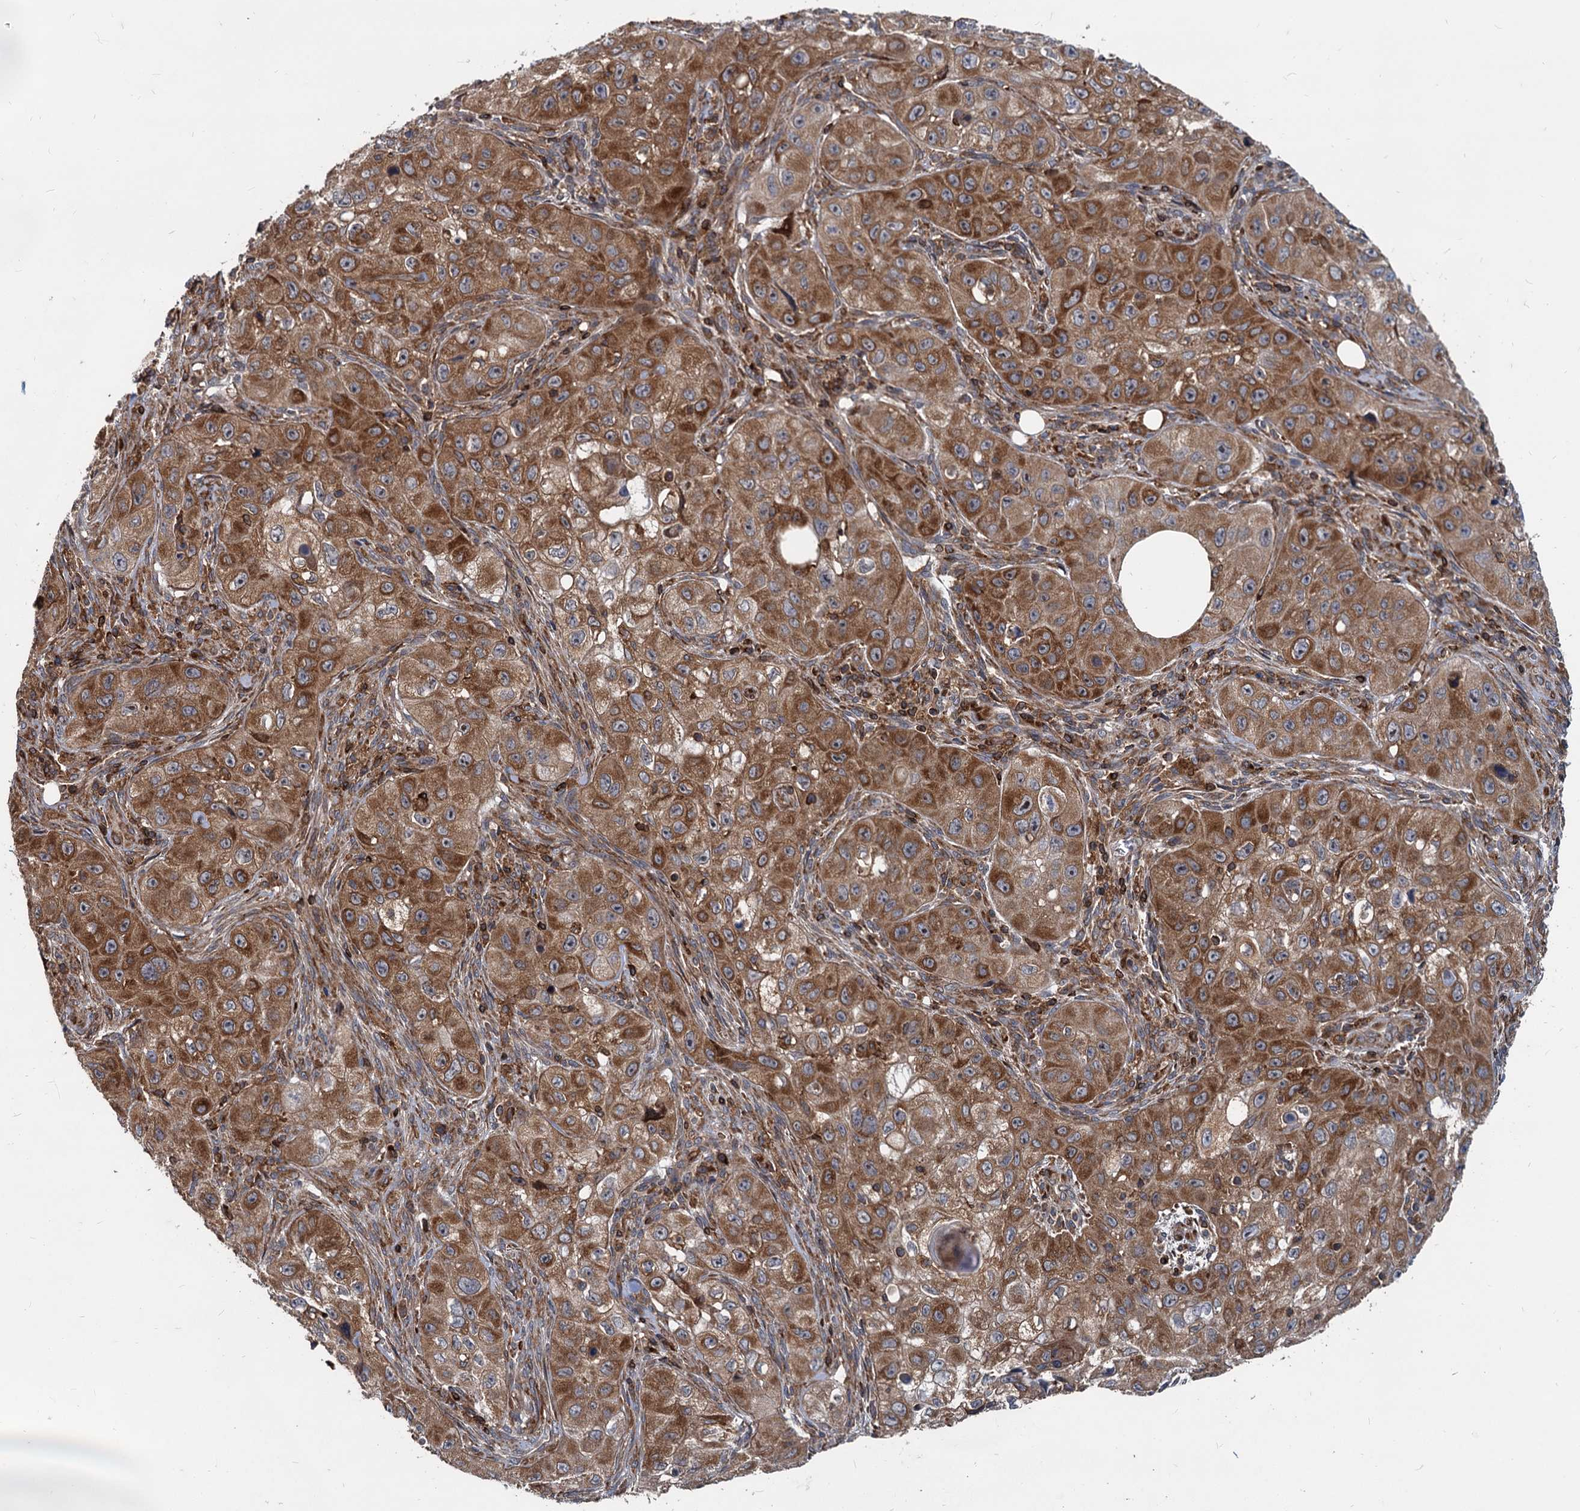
{"staining": {"intensity": "moderate", "quantity": ">75%", "location": "cytoplasmic/membranous"}, "tissue": "skin cancer", "cell_type": "Tumor cells", "image_type": "cancer", "snomed": [{"axis": "morphology", "description": "Squamous cell carcinoma, NOS"}, {"axis": "topography", "description": "Skin"}, {"axis": "topography", "description": "Subcutis"}], "caption": "Protein staining shows moderate cytoplasmic/membranous expression in approximately >75% of tumor cells in skin cancer (squamous cell carcinoma).", "gene": "STIM1", "patient": {"sex": "male", "age": 73}}